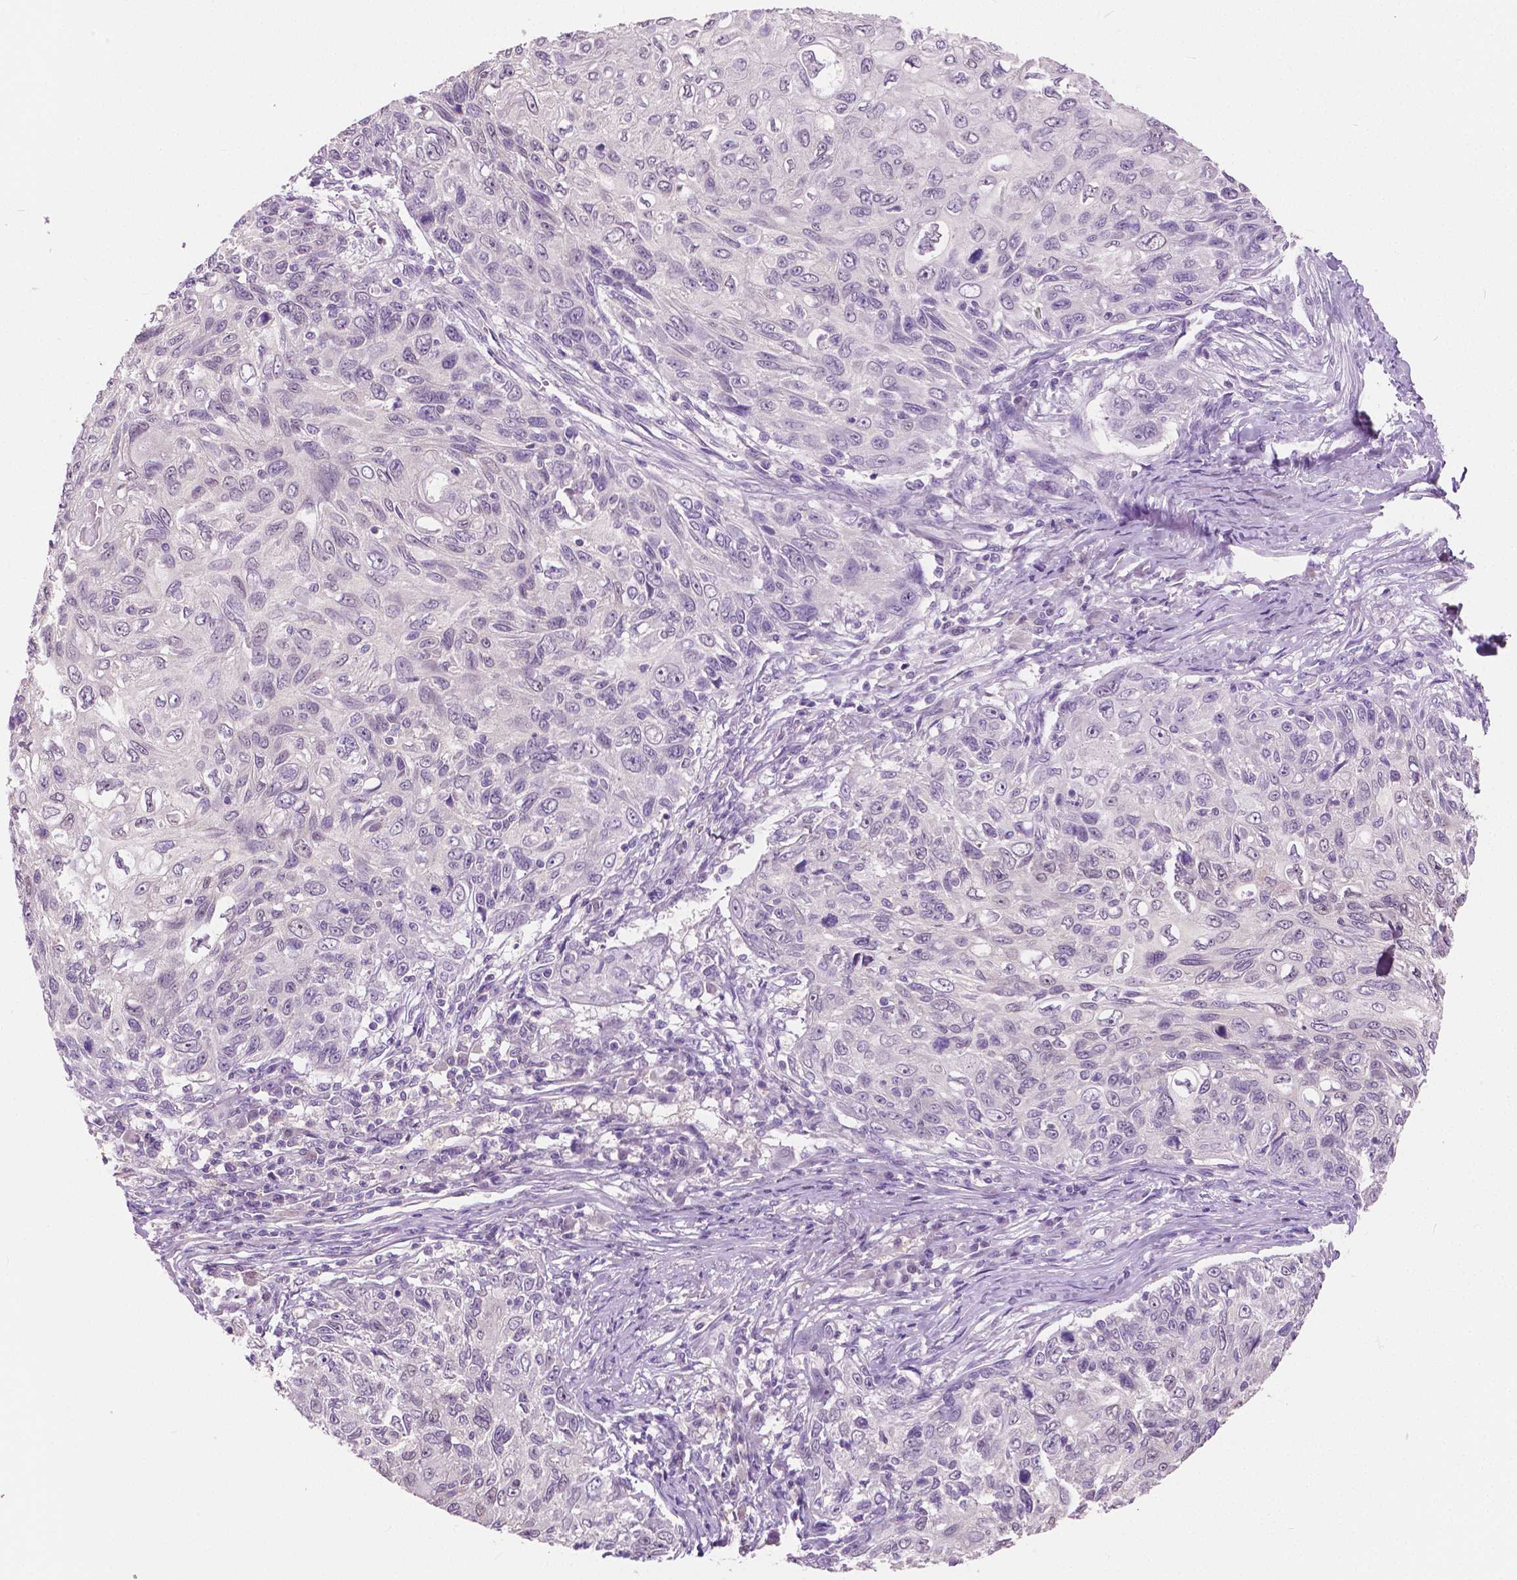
{"staining": {"intensity": "negative", "quantity": "none", "location": "none"}, "tissue": "skin cancer", "cell_type": "Tumor cells", "image_type": "cancer", "snomed": [{"axis": "morphology", "description": "Squamous cell carcinoma, NOS"}, {"axis": "topography", "description": "Skin"}], "caption": "This is a image of immunohistochemistry (IHC) staining of skin cancer (squamous cell carcinoma), which shows no positivity in tumor cells.", "gene": "TKFC", "patient": {"sex": "male", "age": 92}}